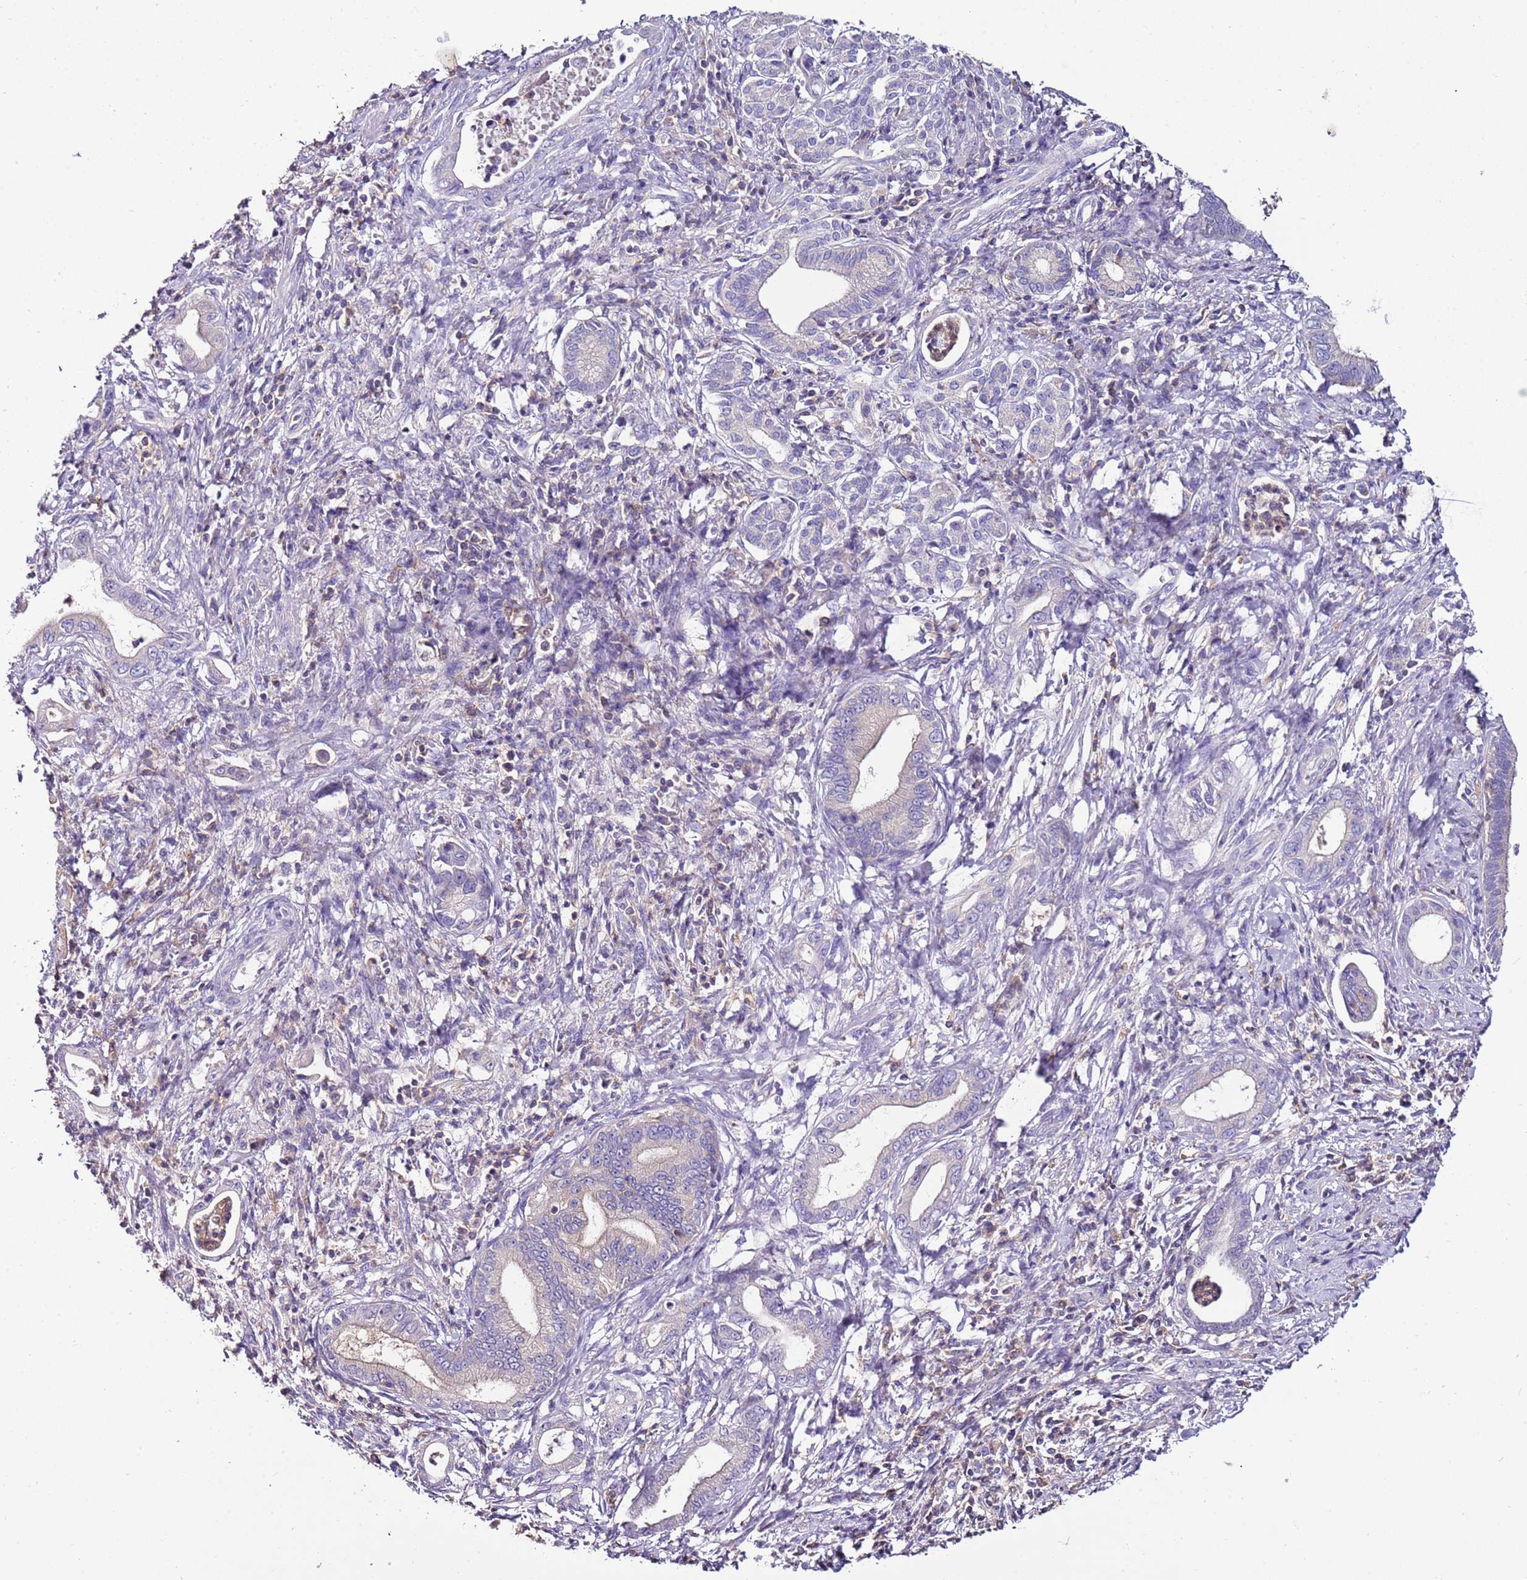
{"staining": {"intensity": "negative", "quantity": "none", "location": "none"}, "tissue": "pancreatic cancer", "cell_type": "Tumor cells", "image_type": "cancer", "snomed": [{"axis": "morphology", "description": "Normal tissue, NOS"}, {"axis": "morphology", "description": "Adenocarcinoma, NOS"}, {"axis": "topography", "description": "Pancreas"}], "caption": "Tumor cells are negative for brown protein staining in pancreatic adenocarcinoma. (DAB IHC, high magnification).", "gene": "IGIP", "patient": {"sex": "female", "age": 55}}